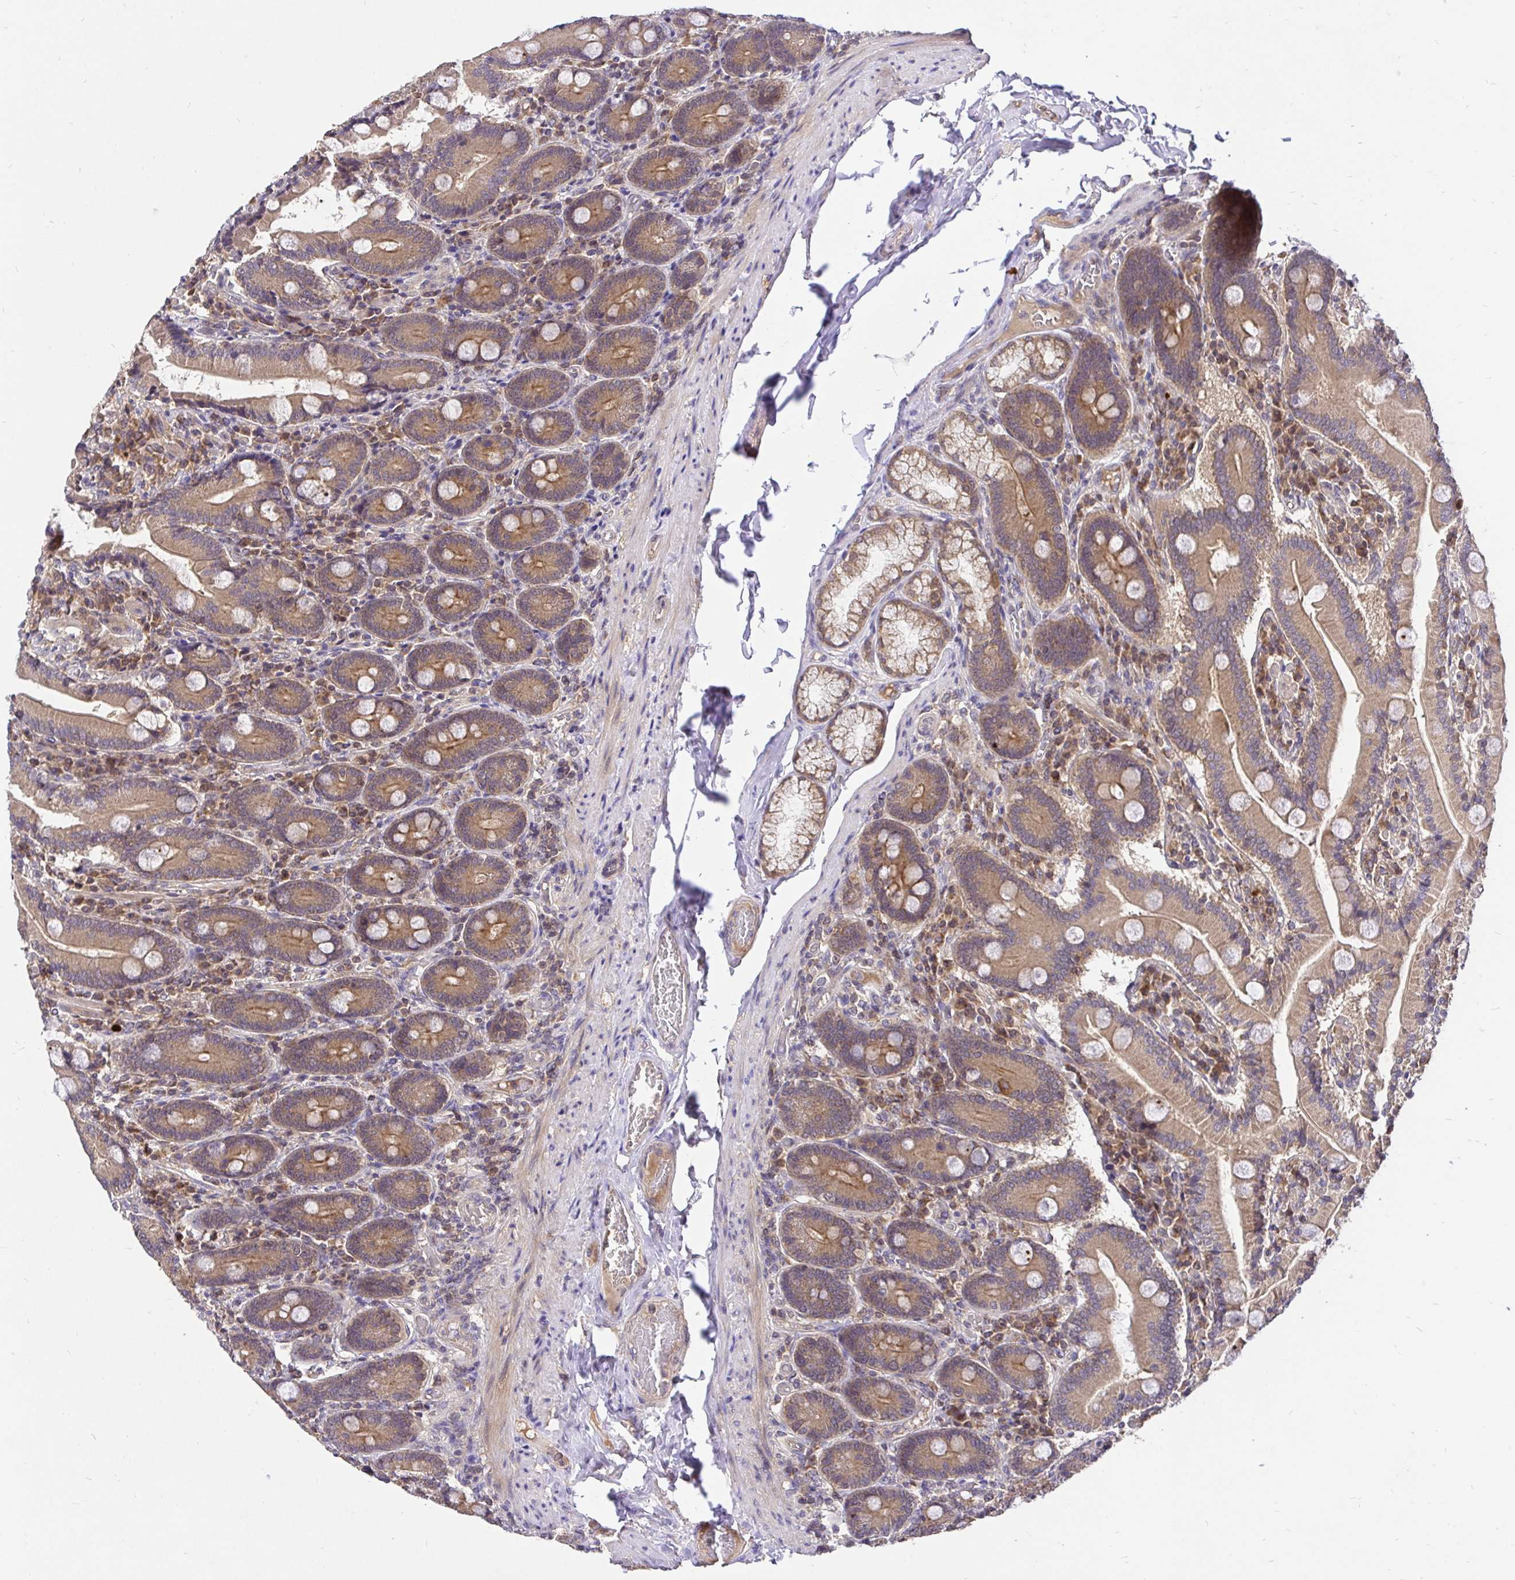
{"staining": {"intensity": "moderate", "quantity": ">75%", "location": "cytoplasmic/membranous"}, "tissue": "duodenum", "cell_type": "Glandular cells", "image_type": "normal", "snomed": [{"axis": "morphology", "description": "Normal tissue, NOS"}, {"axis": "topography", "description": "Duodenum"}], "caption": "Moderate cytoplasmic/membranous protein expression is identified in about >75% of glandular cells in duodenum.", "gene": "UBE2M", "patient": {"sex": "female", "age": 62}}